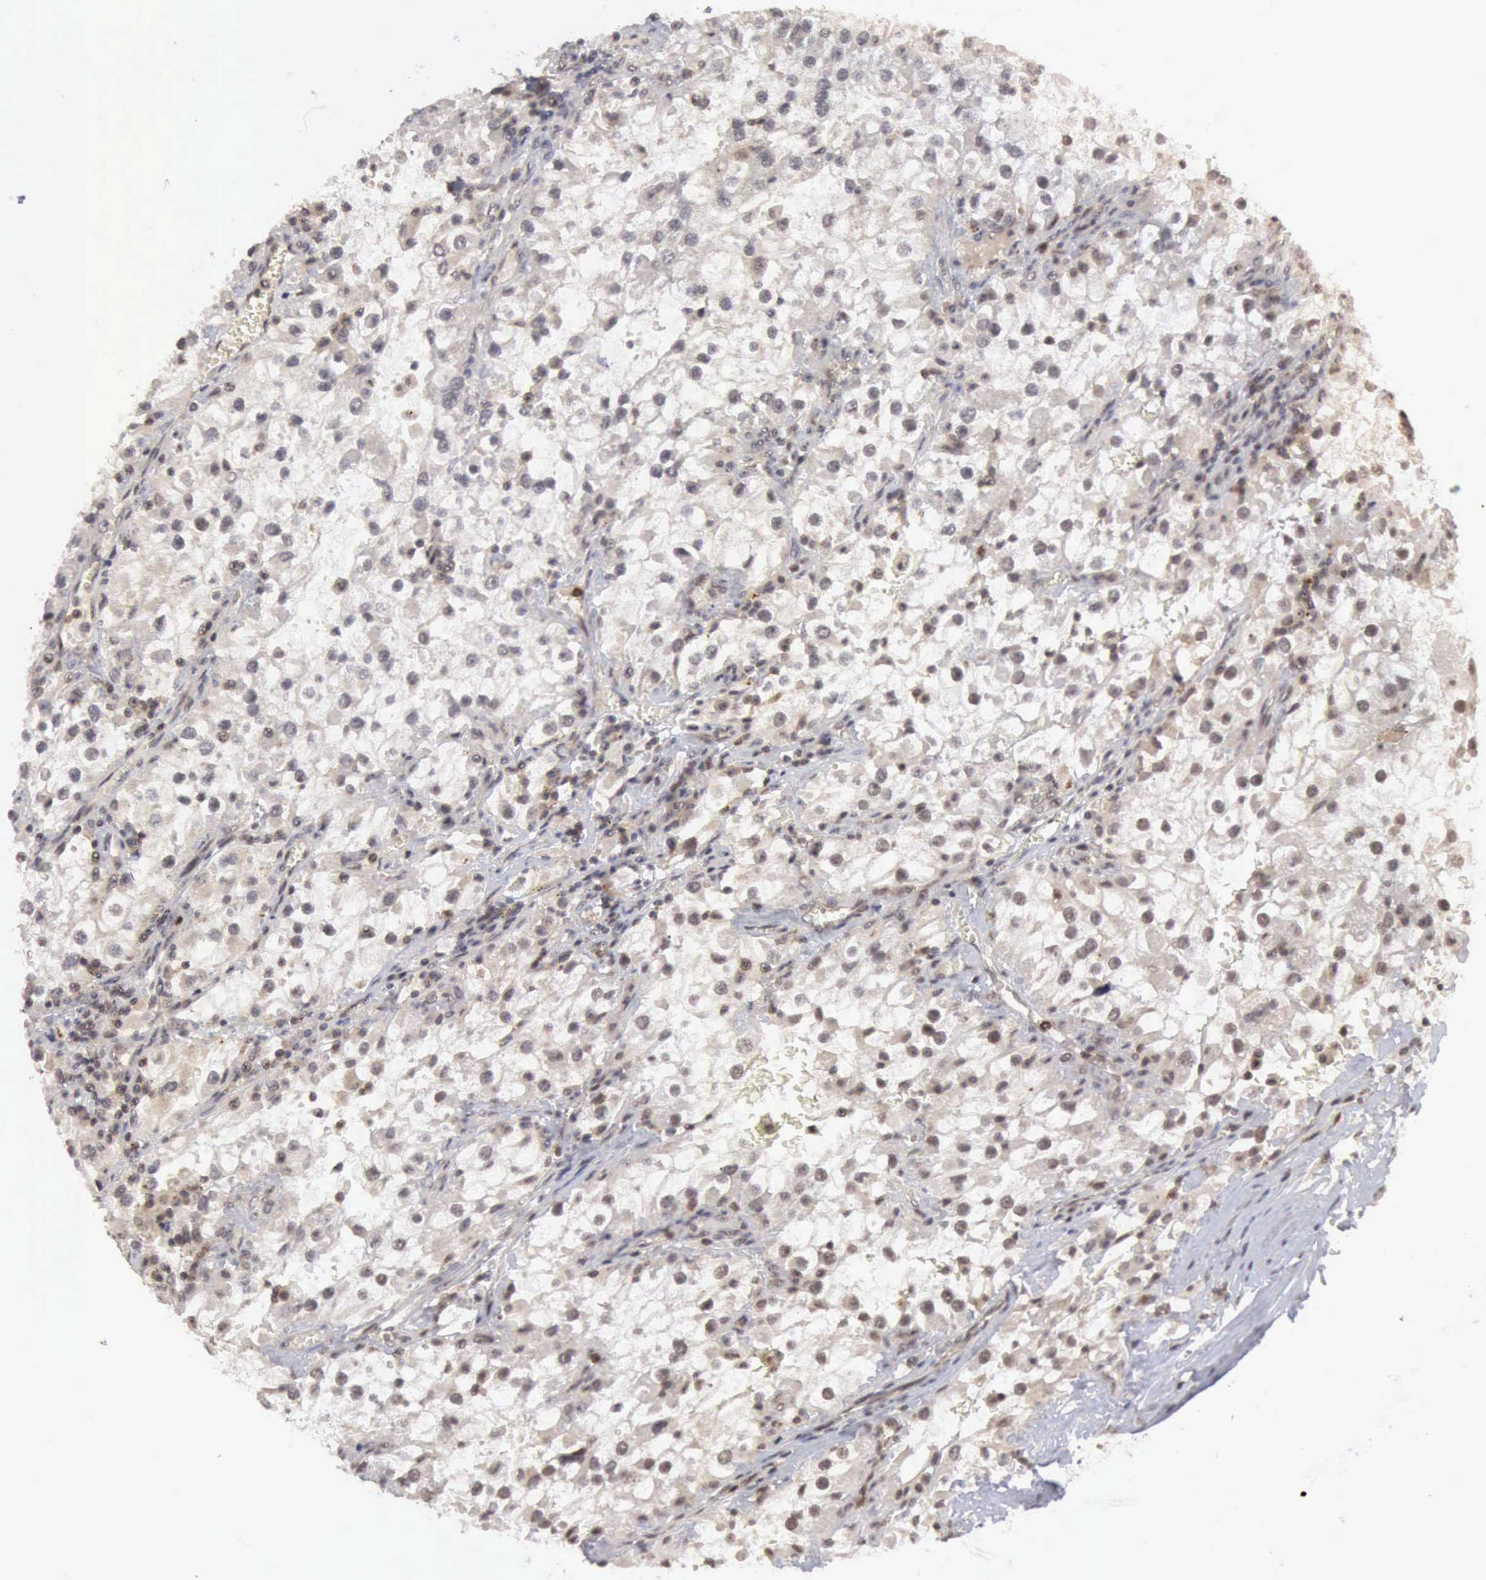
{"staining": {"intensity": "weak", "quantity": "<25%", "location": "cytoplasmic/membranous"}, "tissue": "renal cancer", "cell_type": "Tumor cells", "image_type": "cancer", "snomed": [{"axis": "morphology", "description": "Adenocarcinoma, NOS"}, {"axis": "topography", "description": "Kidney"}], "caption": "Renal cancer (adenocarcinoma) was stained to show a protein in brown. There is no significant positivity in tumor cells.", "gene": "CDKN2A", "patient": {"sex": "female", "age": 52}}